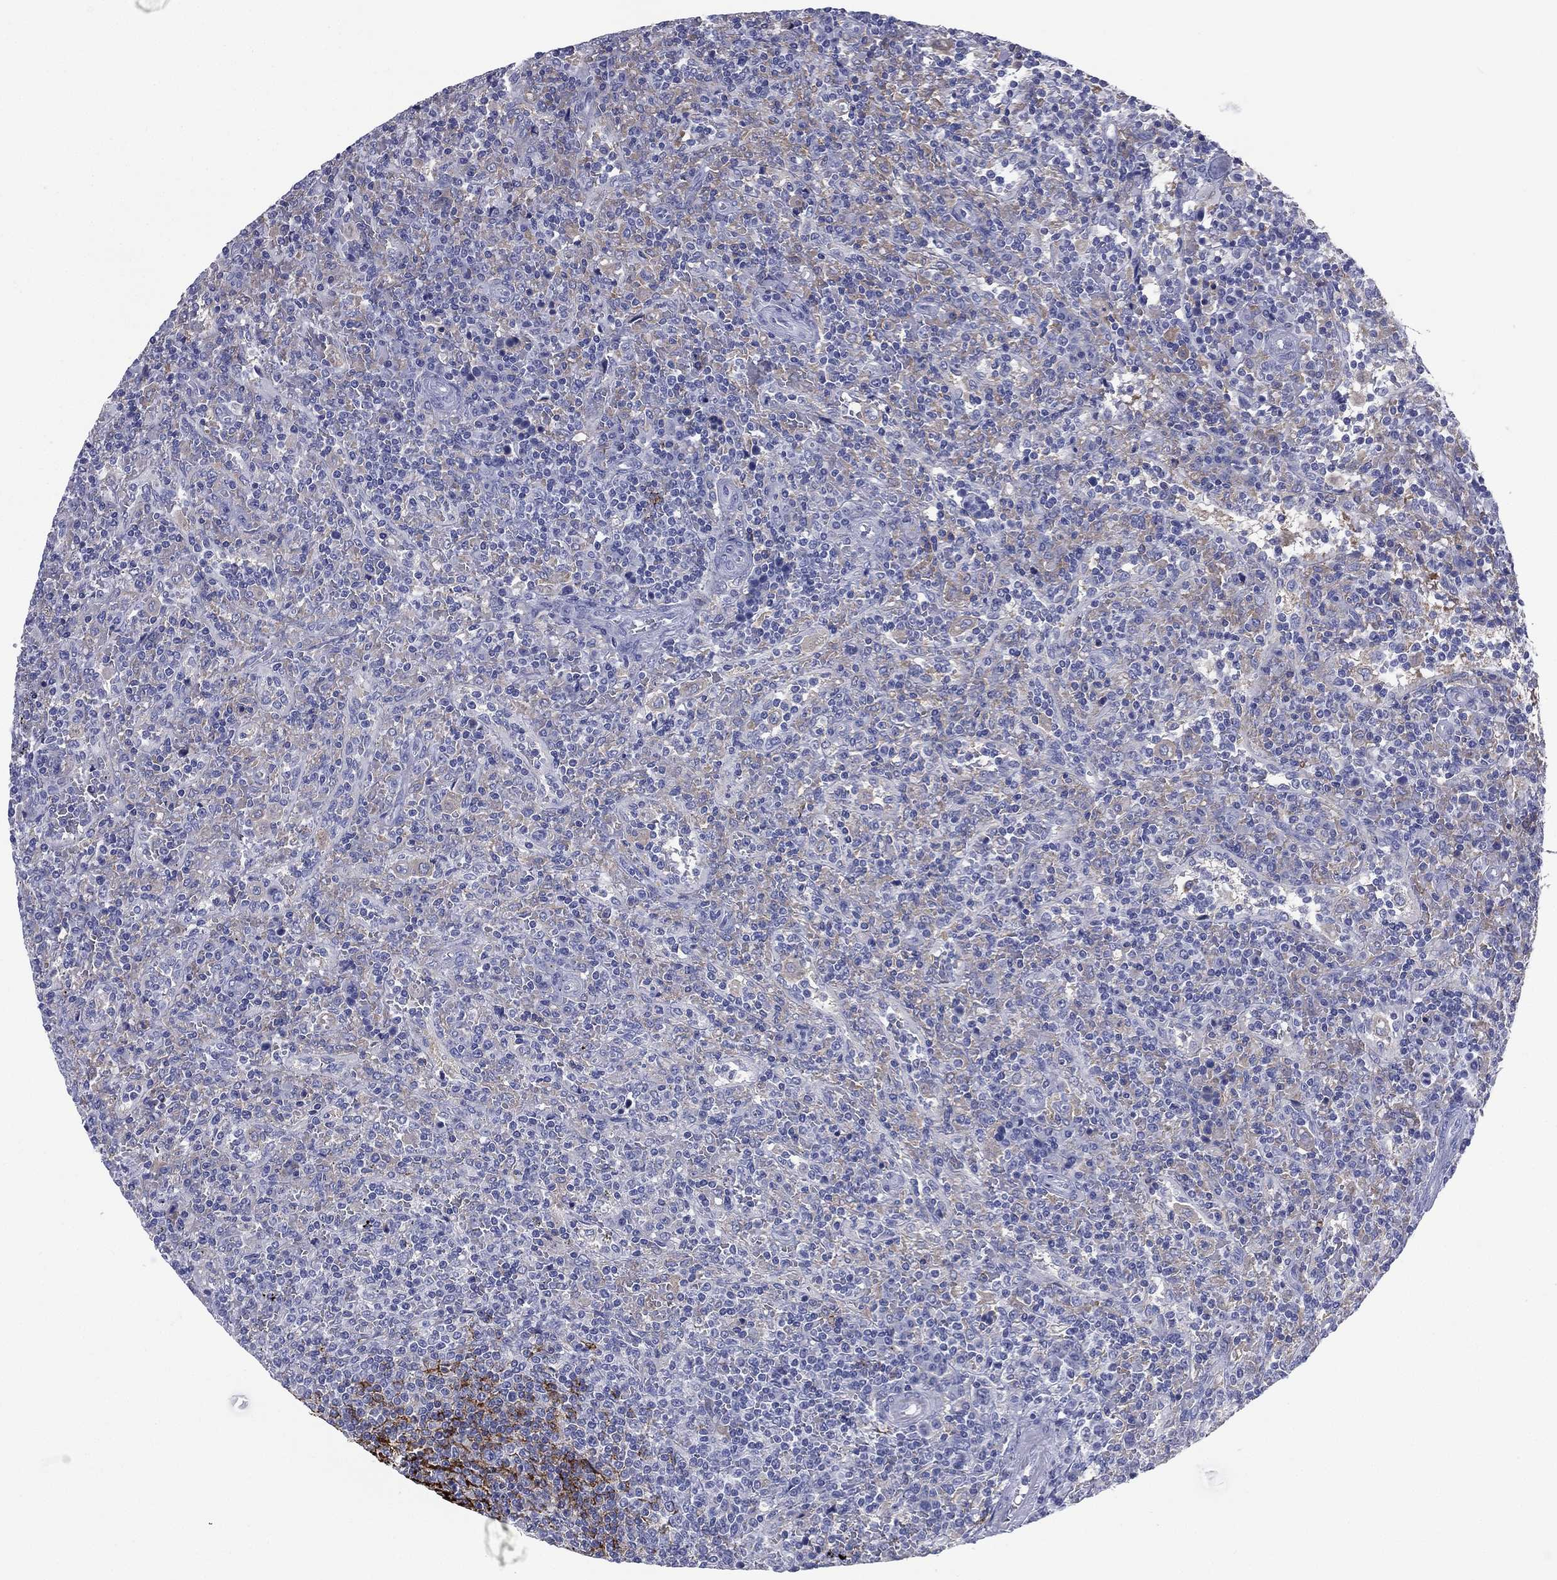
{"staining": {"intensity": "negative", "quantity": "none", "location": "none"}, "tissue": "lymphoma", "cell_type": "Tumor cells", "image_type": "cancer", "snomed": [{"axis": "morphology", "description": "Malignant lymphoma, non-Hodgkin's type, Low grade"}, {"axis": "topography", "description": "Spleen"}], "caption": "Lymphoma was stained to show a protein in brown. There is no significant staining in tumor cells.", "gene": "FCER2", "patient": {"sex": "male", "age": 62}}